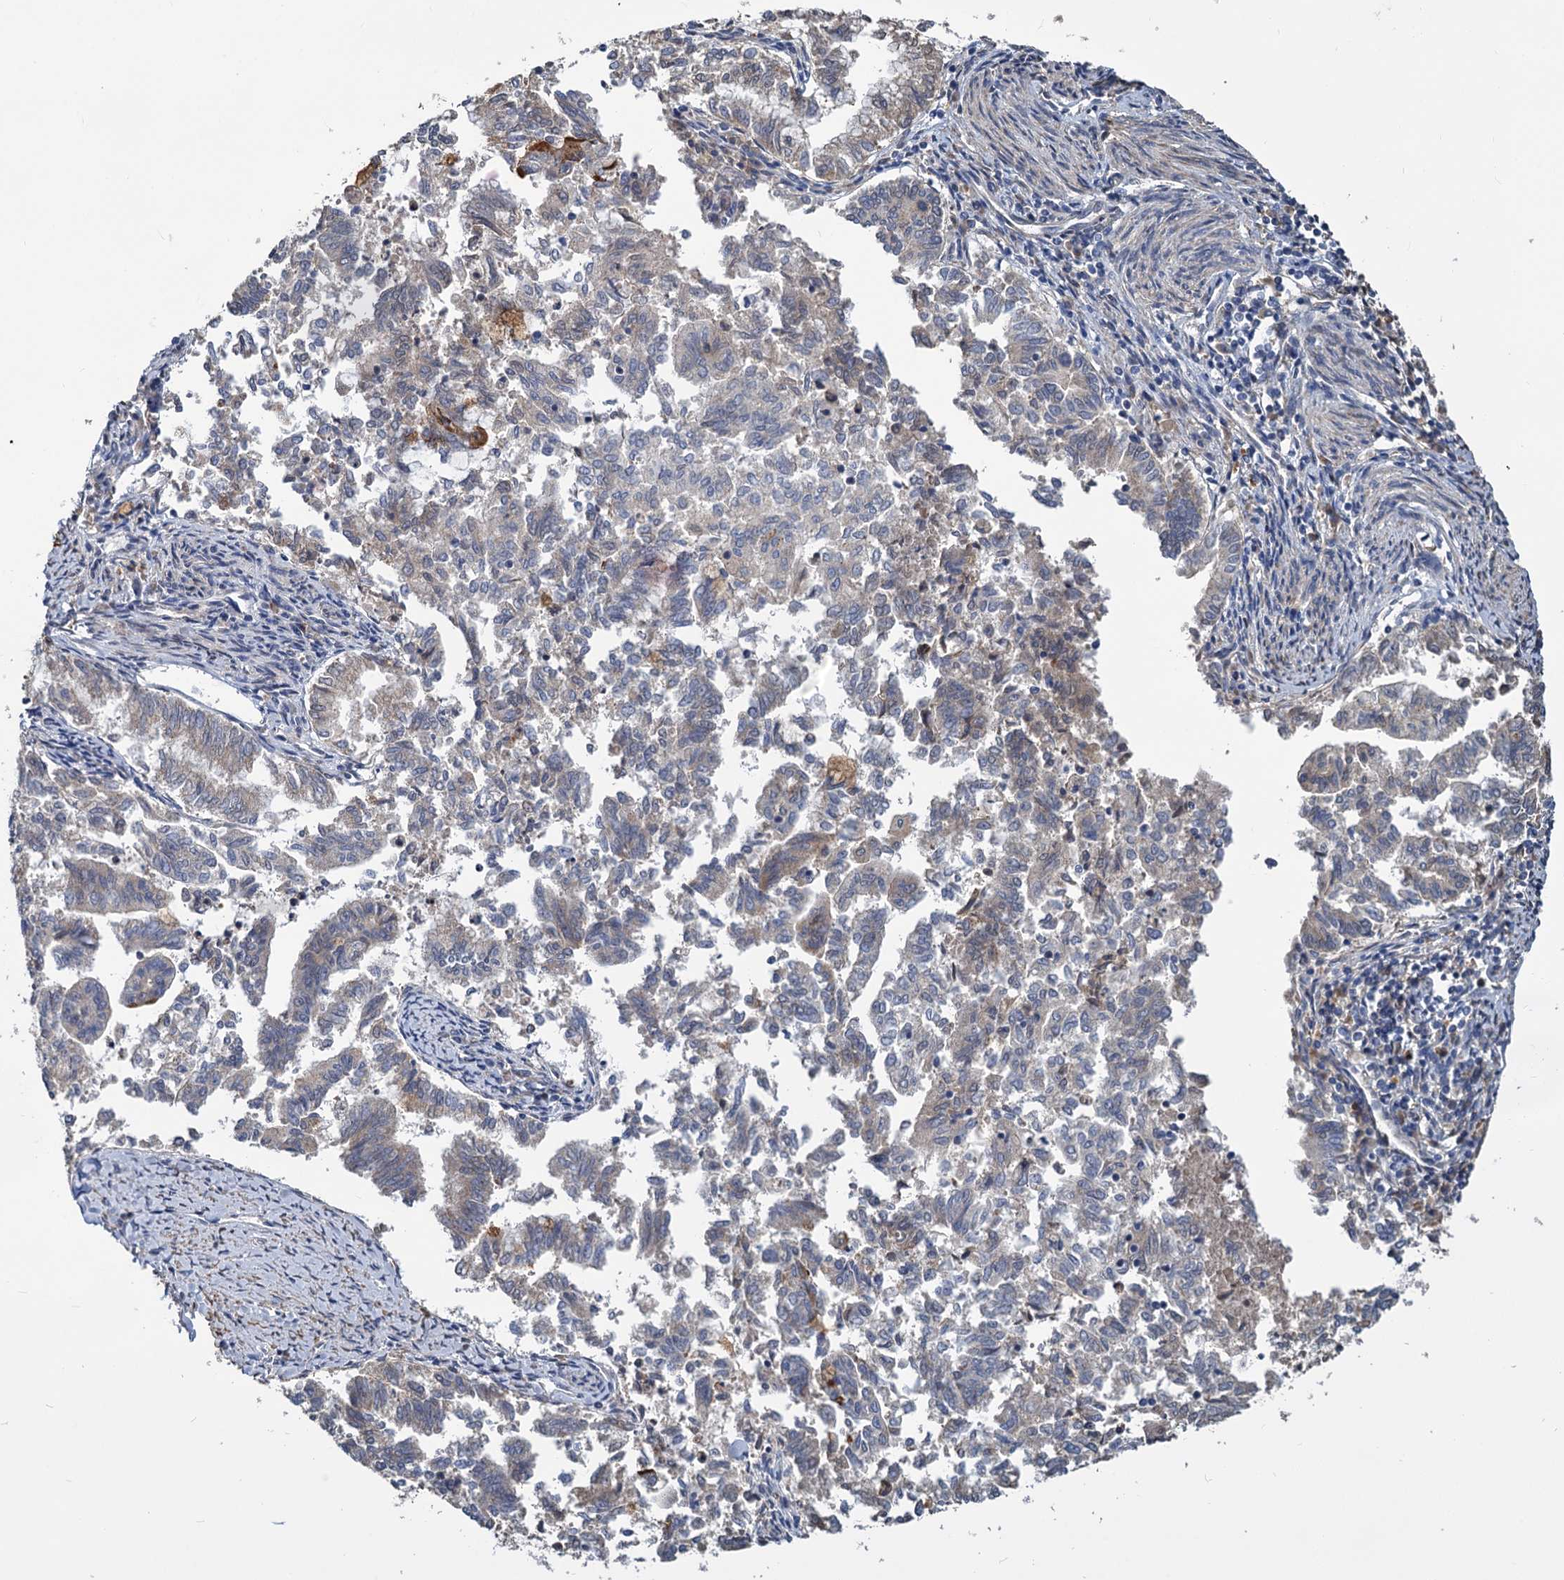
{"staining": {"intensity": "negative", "quantity": "none", "location": "none"}, "tissue": "endometrial cancer", "cell_type": "Tumor cells", "image_type": "cancer", "snomed": [{"axis": "morphology", "description": "Adenocarcinoma, NOS"}, {"axis": "topography", "description": "Endometrium"}], "caption": "The photomicrograph reveals no staining of tumor cells in endometrial adenocarcinoma.", "gene": "ALKBH7", "patient": {"sex": "female", "age": 79}}